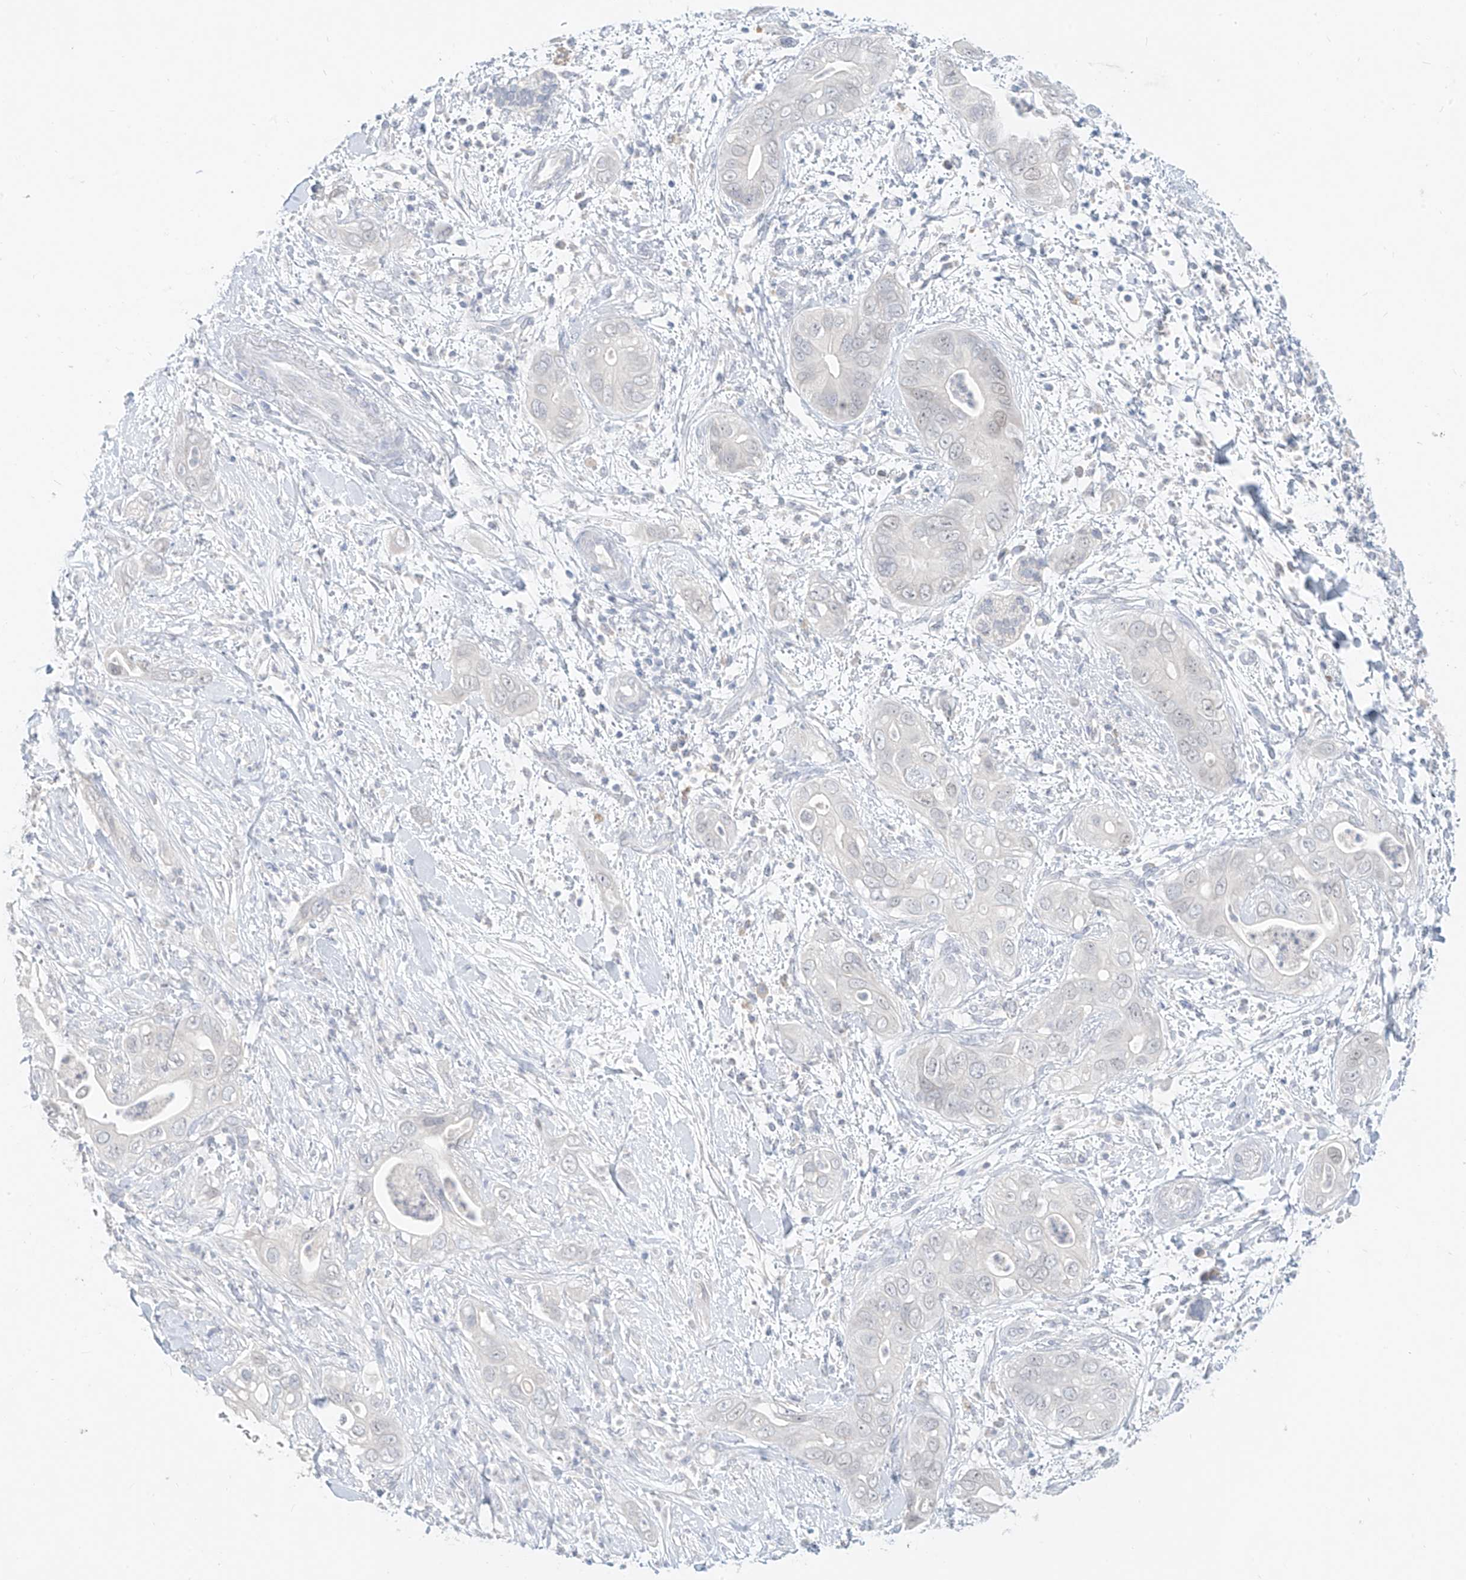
{"staining": {"intensity": "moderate", "quantity": "<25%", "location": "nuclear"}, "tissue": "pancreatic cancer", "cell_type": "Tumor cells", "image_type": "cancer", "snomed": [{"axis": "morphology", "description": "Adenocarcinoma, NOS"}, {"axis": "topography", "description": "Pancreas"}], "caption": "This photomicrograph shows IHC staining of pancreatic cancer (adenocarcinoma), with low moderate nuclear expression in about <25% of tumor cells.", "gene": "BARX2", "patient": {"sex": "female", "age": 78}}